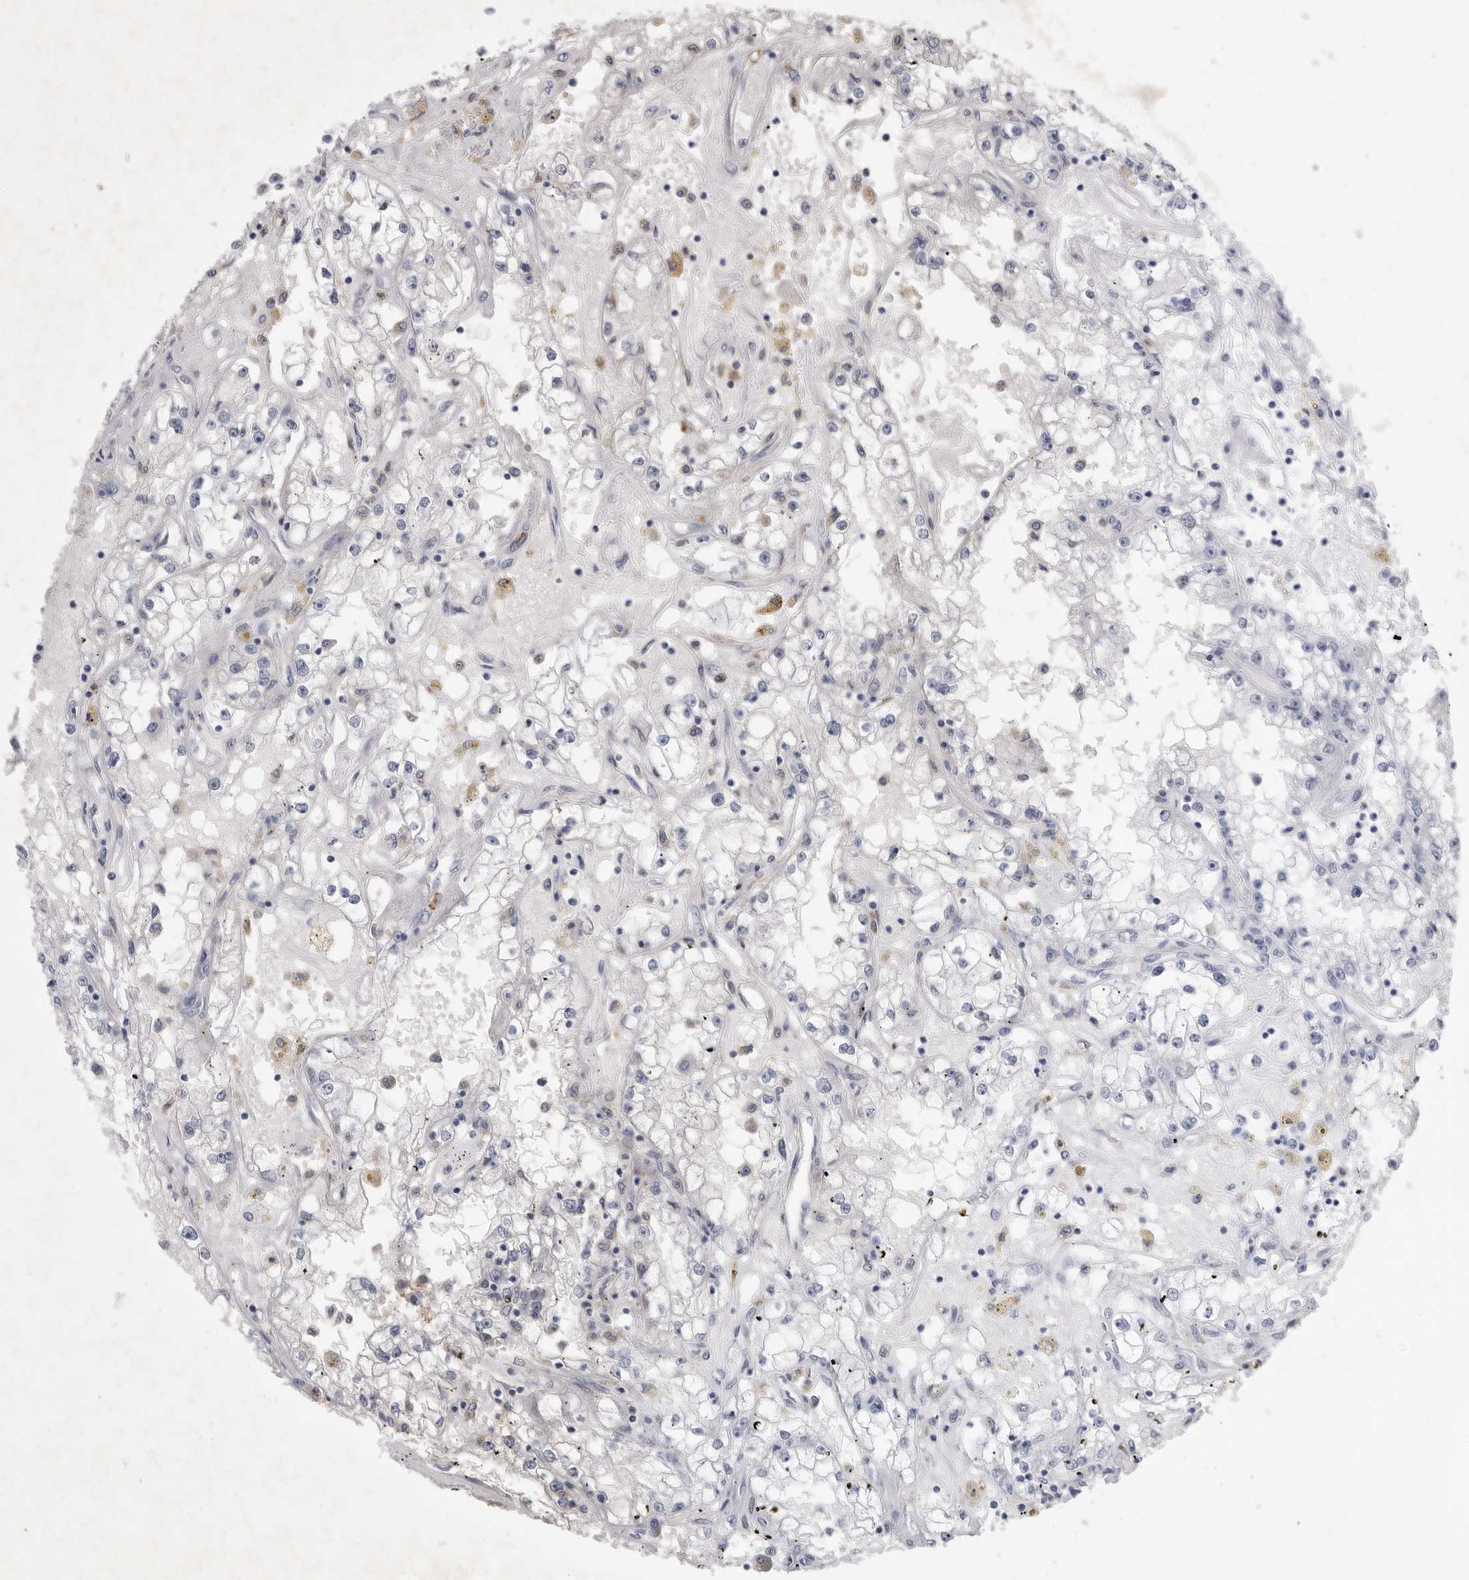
{"staining": {"intensity": "negative", "quantity": "none", "location": "none"}, "tissue": "renal cancer", "cell_type": "Tumor cells", "image_type": "cancer", "snomed": [{"axis": "morphology", "description": "Adenocarcinoma, NOS"}, {"axis": "topography", "description": "Kidney"}], "caption": "Renal cancer (adenocarcinoma) stained for a protein using immunohistochemistry (IHC) displays no expression tumor cells.", "gene": "SIGLEC10", "patient": {"sex": "male", "age": 56}}